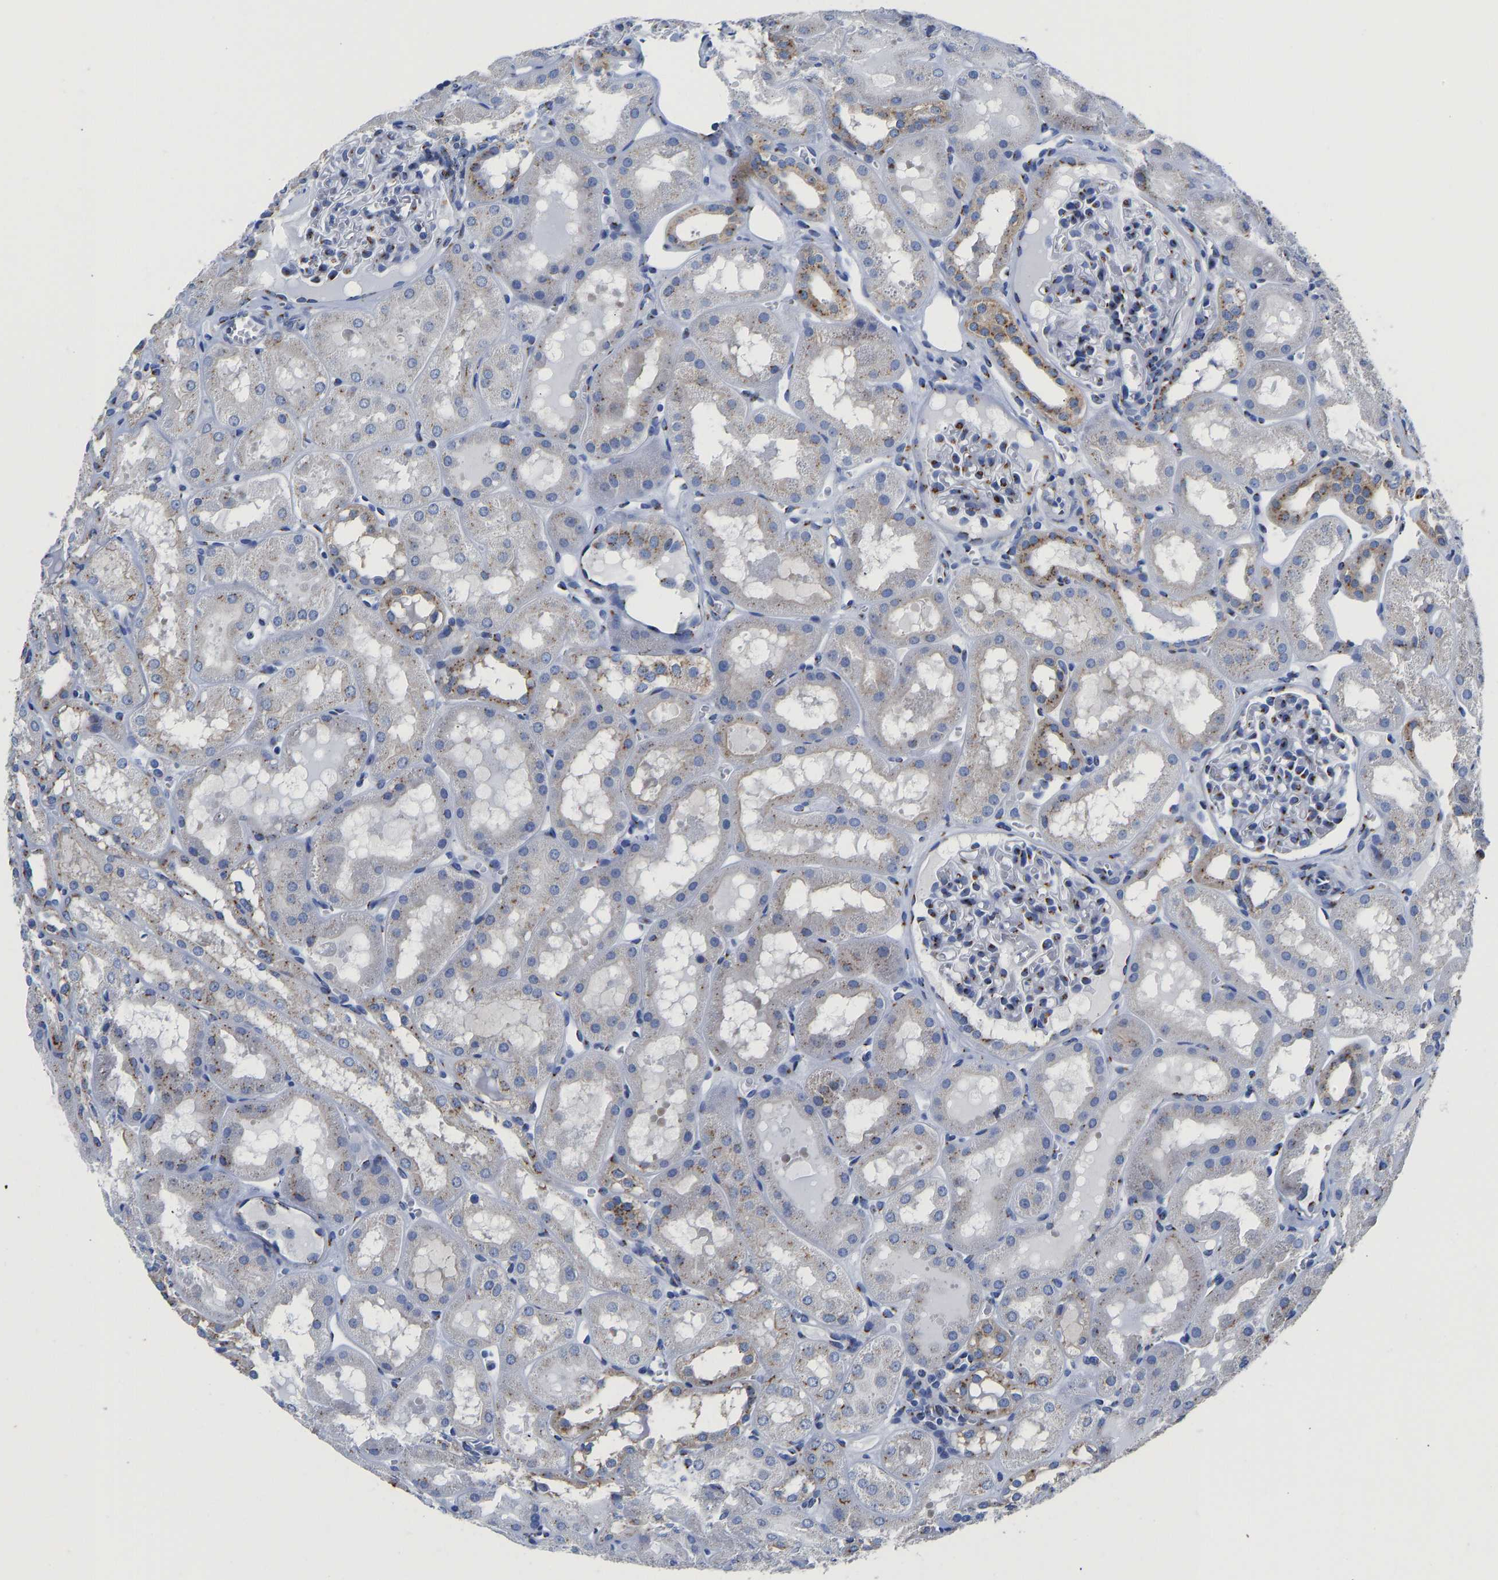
{"staining": {"intensity": "moderate", "quantity": ">75%", "location": "cytoplasmic/membranous"}, "tissue": "kidney", "cell_type": "Cells in glomeruli", "image_type": "normal", "snomed": [{"axis": "morphology", "description": "Normal tissue, NOS"}, {"axis": "topography", "description": "Kidney"}, {"axis": "topography", "description": "Urinary bladder"}], "caption": "The photomicrograph shows immunohistochemical staining of normal kidney. There is moderate cytoplasmic/membranous positivity is identified in approximately >75% of cells in glomeruli.", "gene": "TMEM87A", "patient": {"sex": "male", "age": 16}}